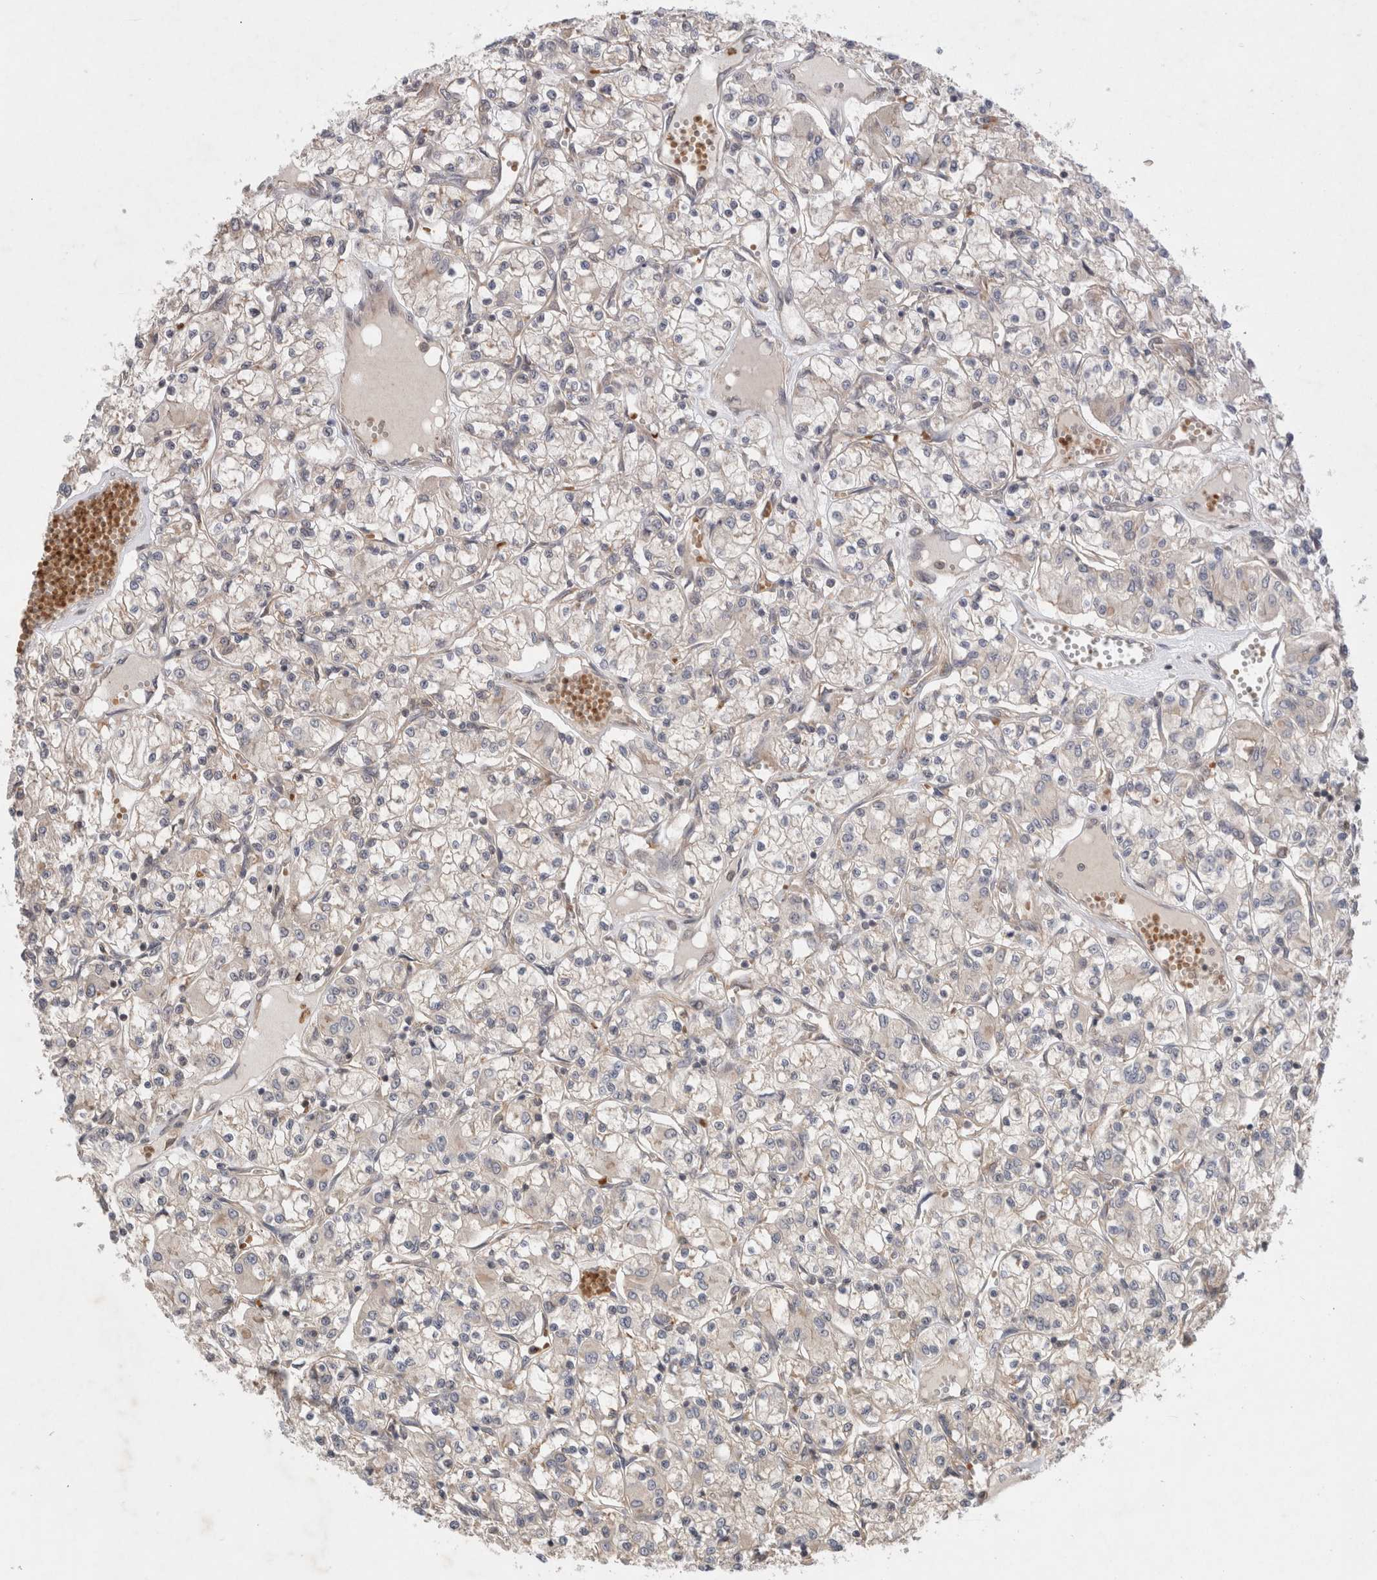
{"staining": {"intensity": "negative", "quantity": "none", "location": "none"}, "tissue": "renal cancer", "cell_type": "Tumor cells", "image_type": "cancer", "snomed": [{"axis": "morphology", "description": "Adenocarcinoma, NOS"}, {"axis": "topography", "description": "Kidney"}], "caption": "Micrograph shows no significant protein expression in tumor cells of renal cancer (adenocarcinoma).", "gene": "EIF3E", "patient": {"sex": "female", "age": 59}}